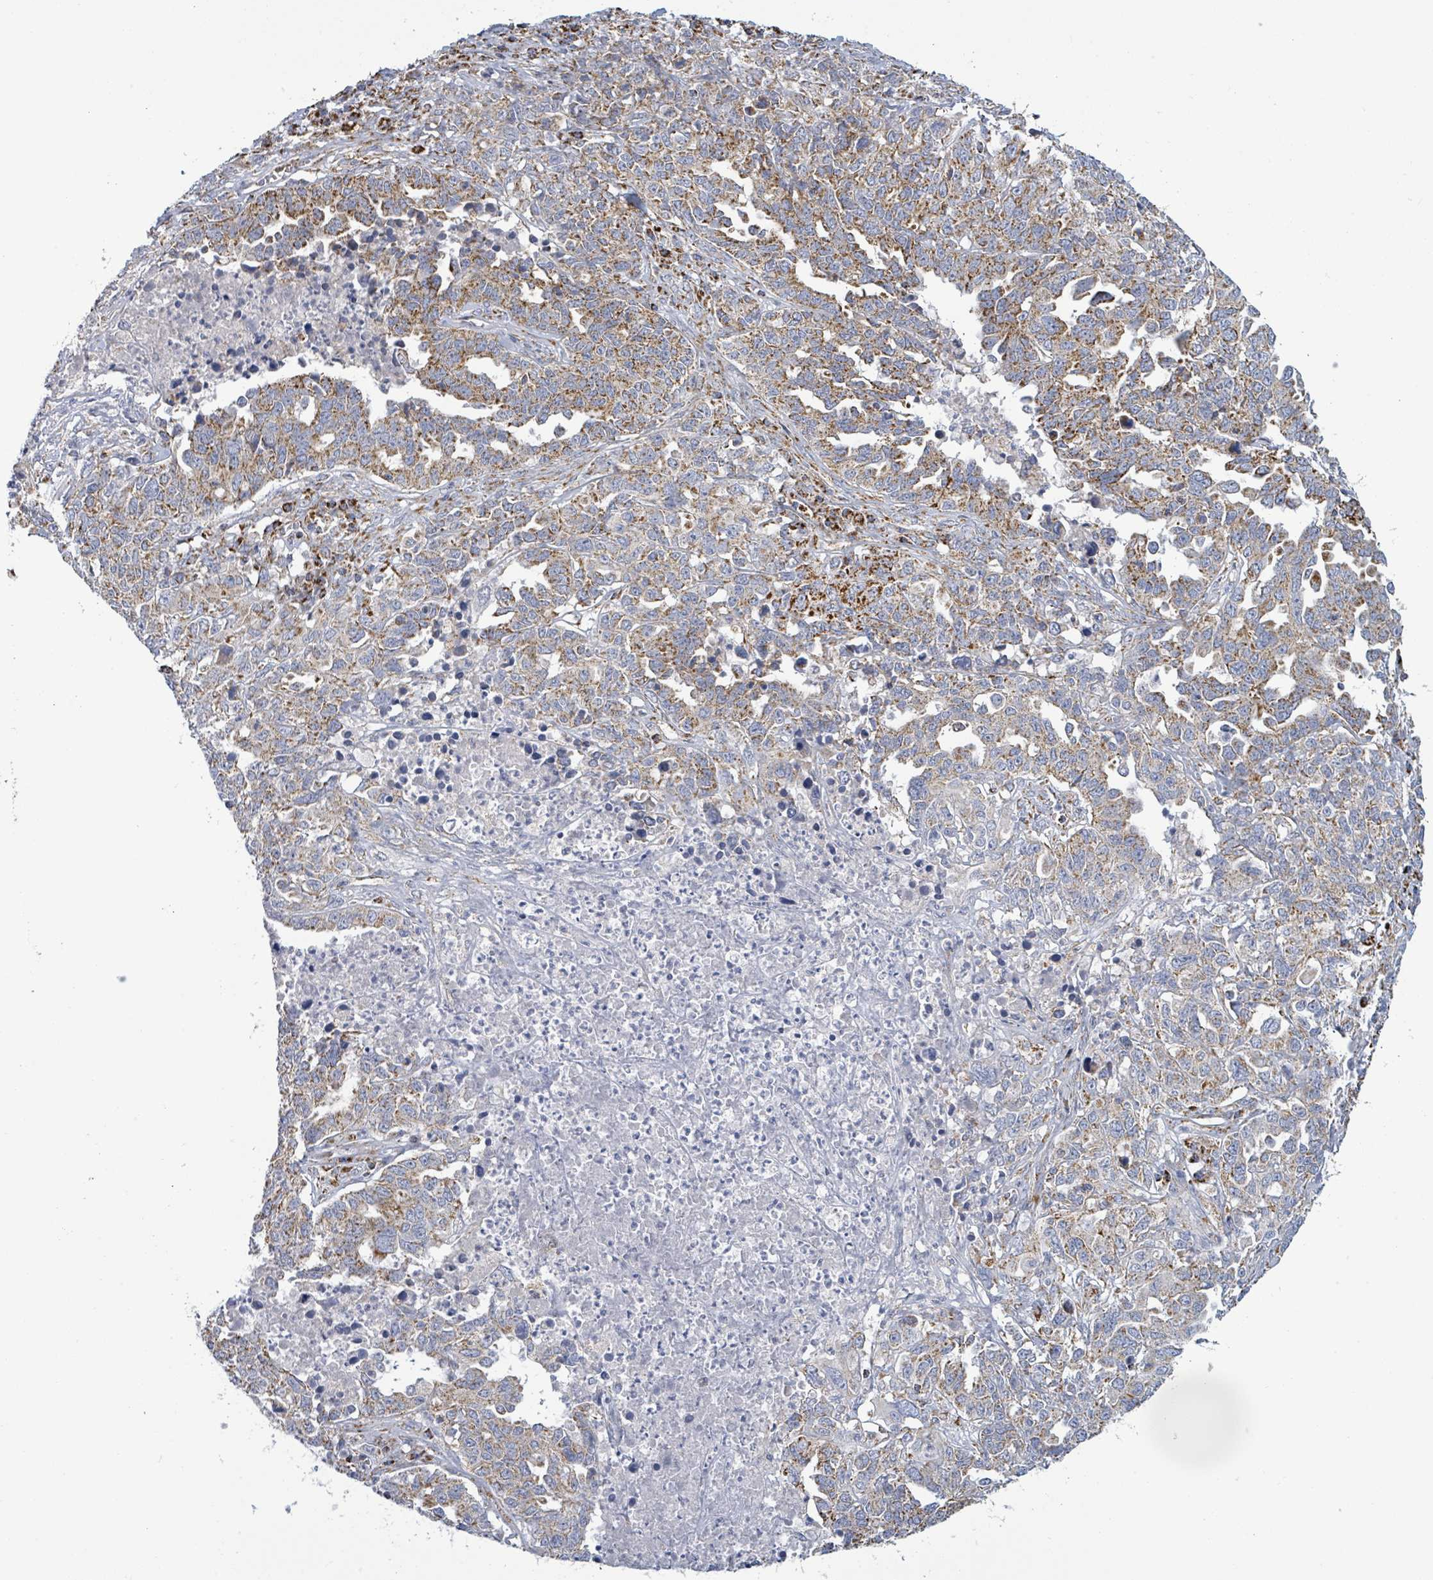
{"staining": {"intensity": "strong", "quantity": ">75%", "location": "cytoplasmic/membranous"}, "tissue": "ovarian cancer", "cell_type": "Tumor cells", "image_type": "cancer", "snomed": [{"axis": "morphology", "description": "Carcinoma, endometroid"}, {"axis": "topography", "description": "Ovary"}], "caption": "This photomicrograph displays endometroid carcinoma (ovarian) stained with immunohistochemistry to label a protein in brown. The cytoplasmic/membranous of tumor cells show strong positivity for the protein. Nuclei are counter-stained blue.", "gene": "SUCLG2", "patient": {"sex": "female", "age": 62}}